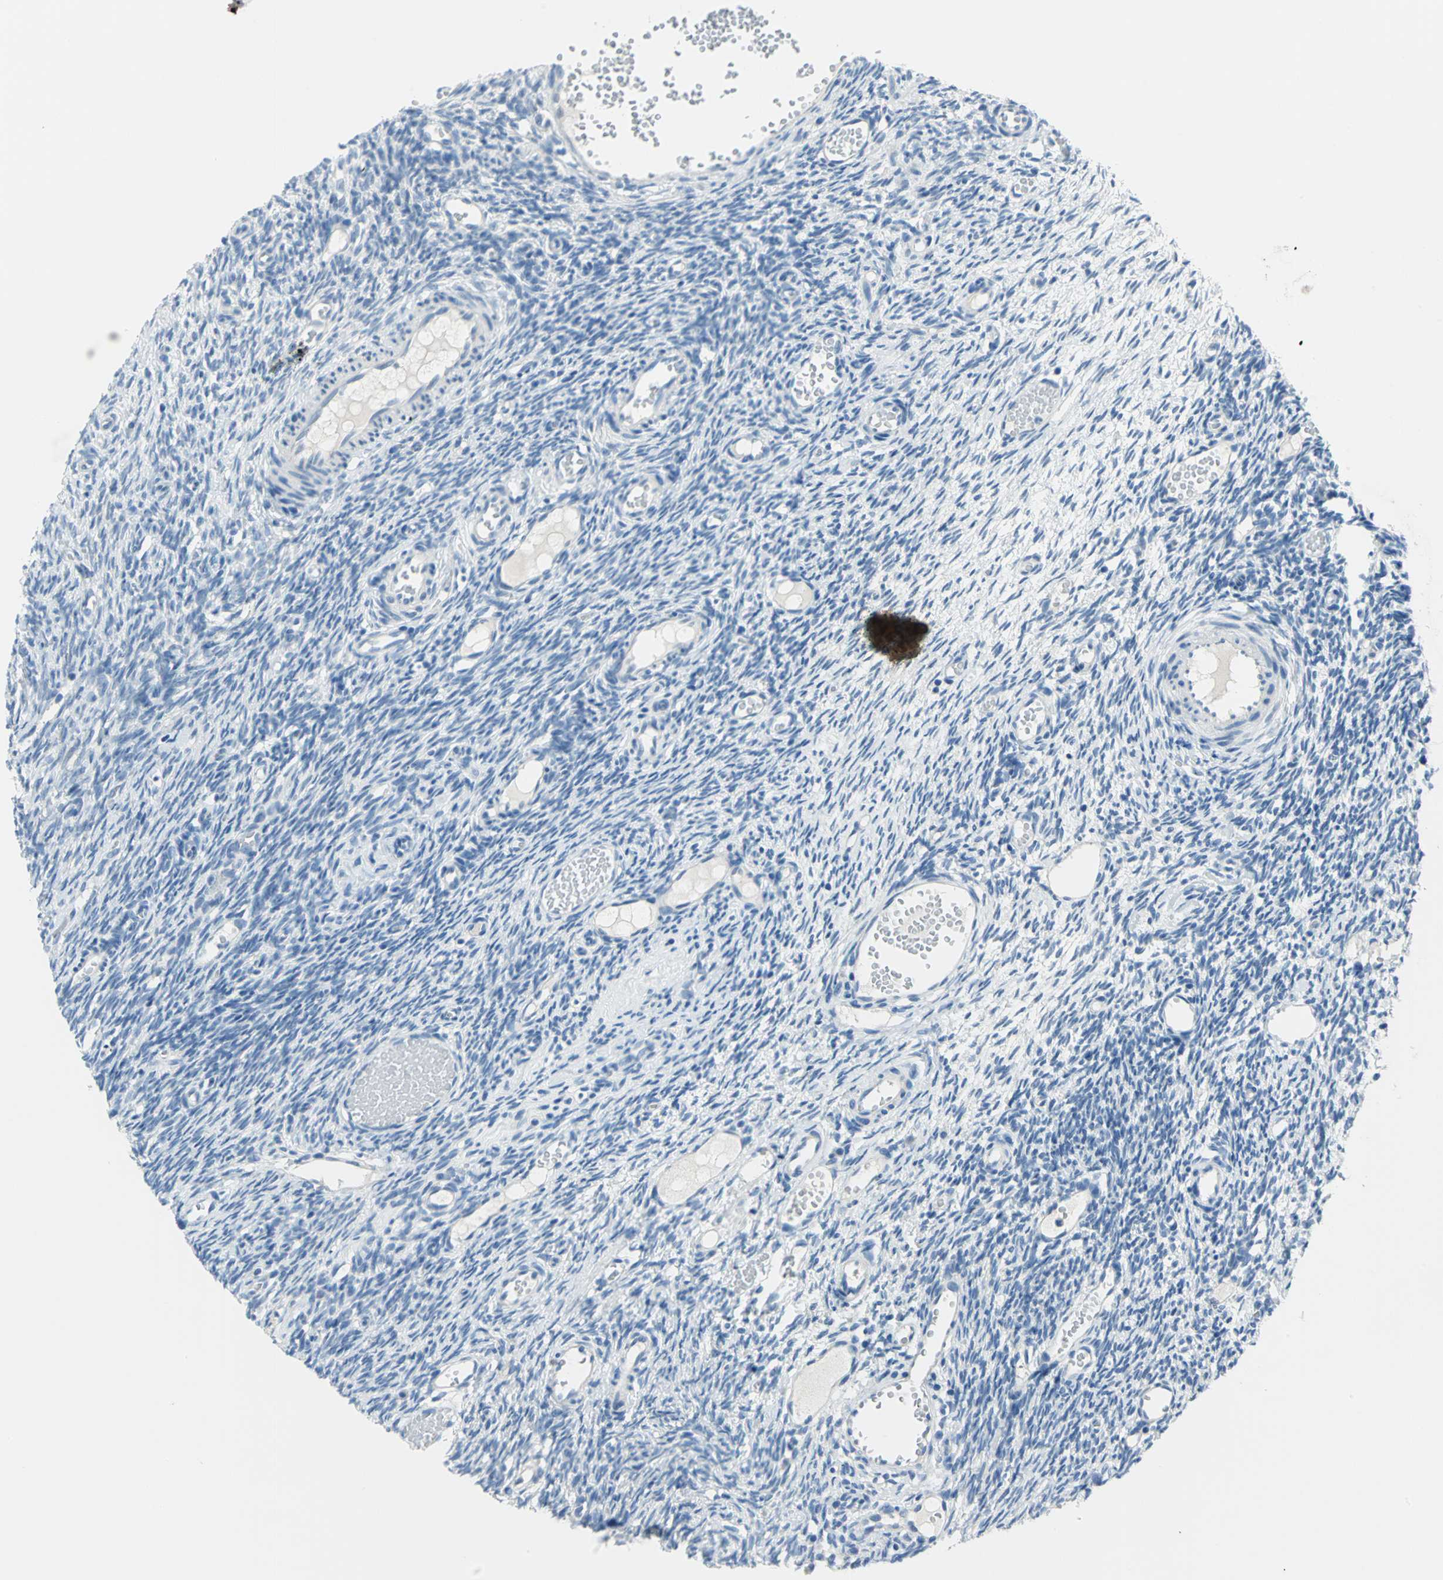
{"staining": {"intensity": "negative", "quantity": "none", "location": "none"}, "tissue": "ovary", "cell_type": "Ovarian stroma cells", "image_type": "normal", "snomed": [{"axis": "morphology", "description": "Normal tissue, NOS"}, {"axis": "topography", "description": "Ovary"}], "caption": "The IHC image has no significant expression in ovarian stroma cells of ovary.", "gene": "MUC4", "patient": {"sex": "female", "age": 35}}